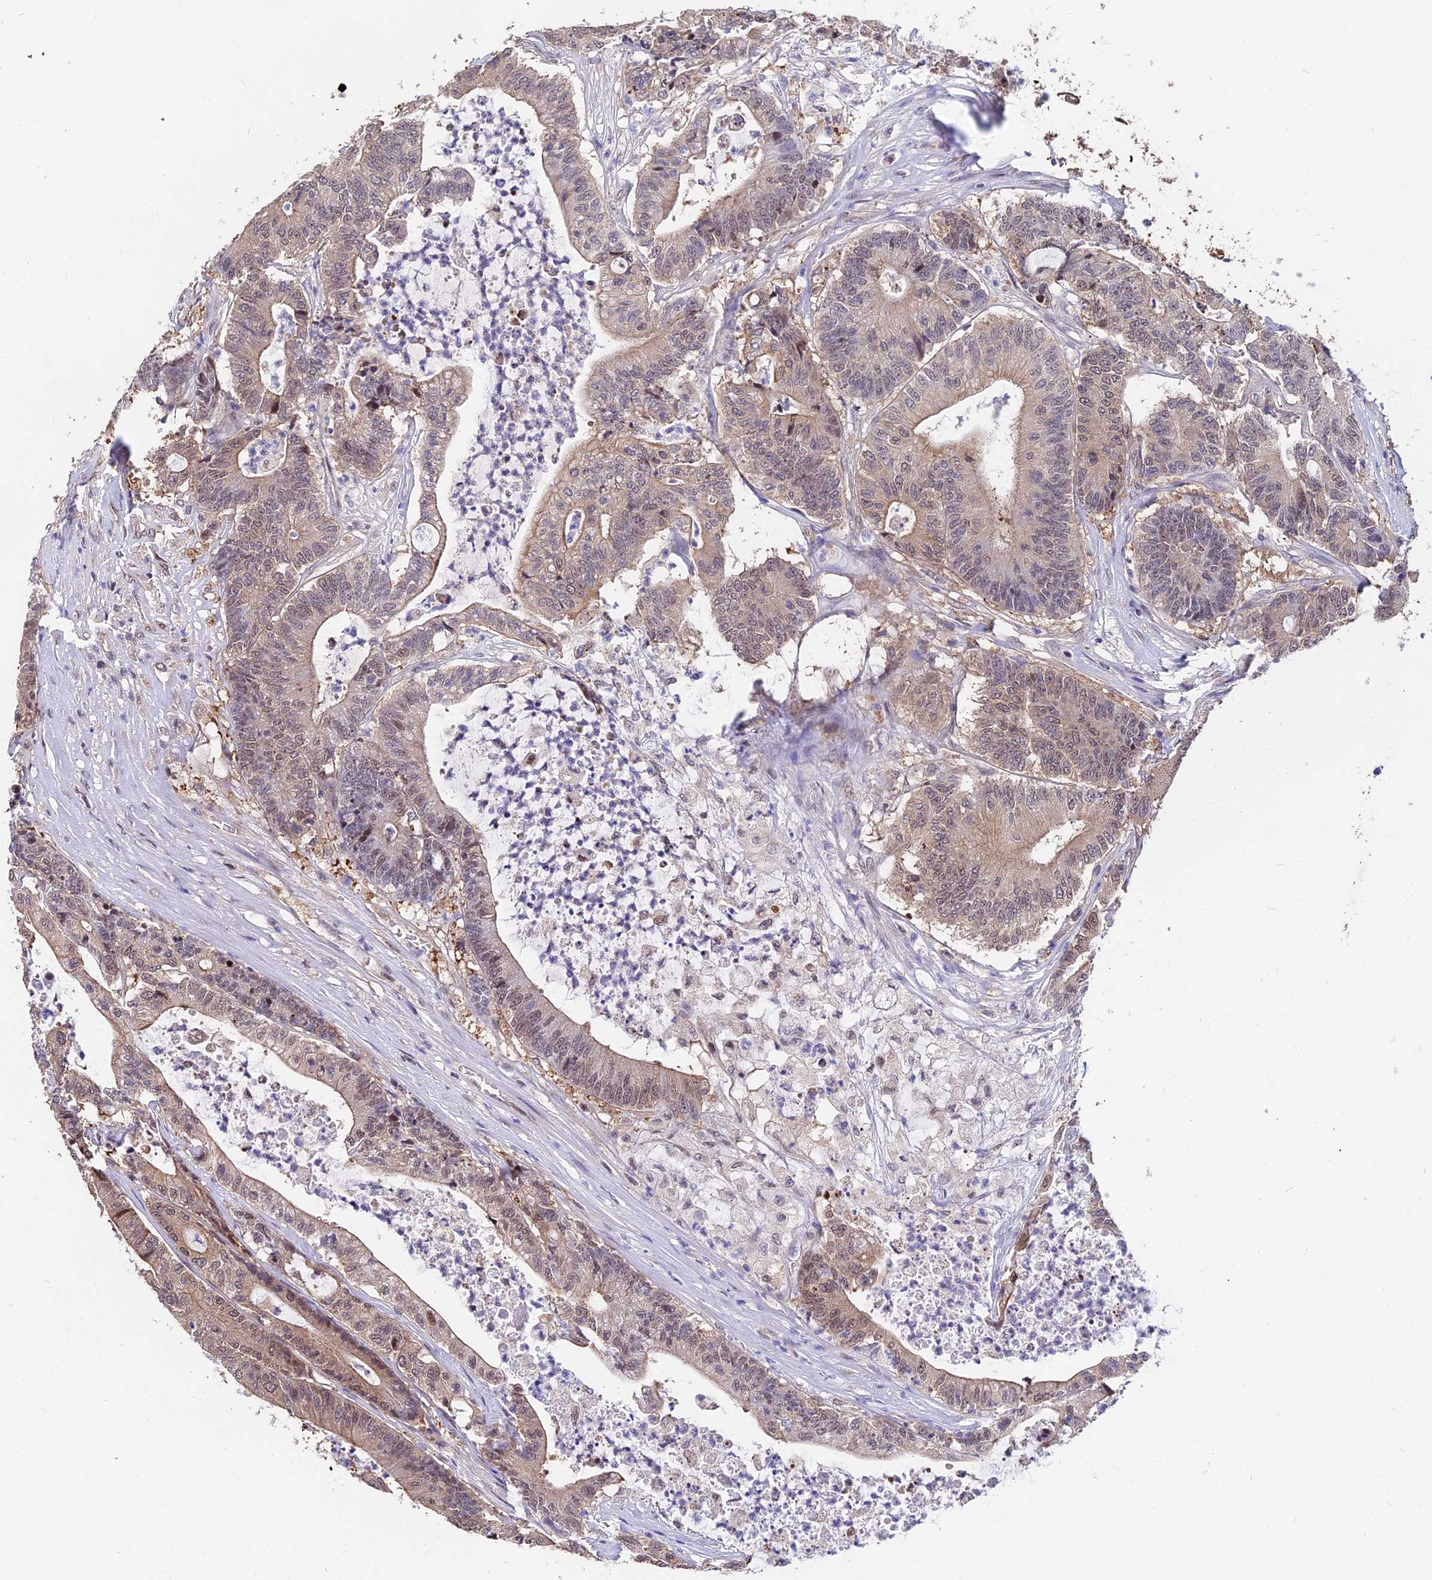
{"staining": {"intensity": "weak", "quantity": "25%-75%", "location": "cytoplasmic/membranous,nuclear"}, "tissue": "colorectal cancer", "cell_type": "Tumor cells", "image_type": "cancer", "snomed": [{"axis": "morphology", "description": "Adenocarcinoma, NOS"}, {"axis": "topography", "description": "Colon"}], "caption": "There is low levels of weak cytoplasmic/membranous and nuclear expression in tumor cells of colorectal cancer (adenocarcinoma), as demonstrated by immunohistochemical staining (brown color).", "gene": "INPP4A", "patient": {"sex": "female", "age": 84}}